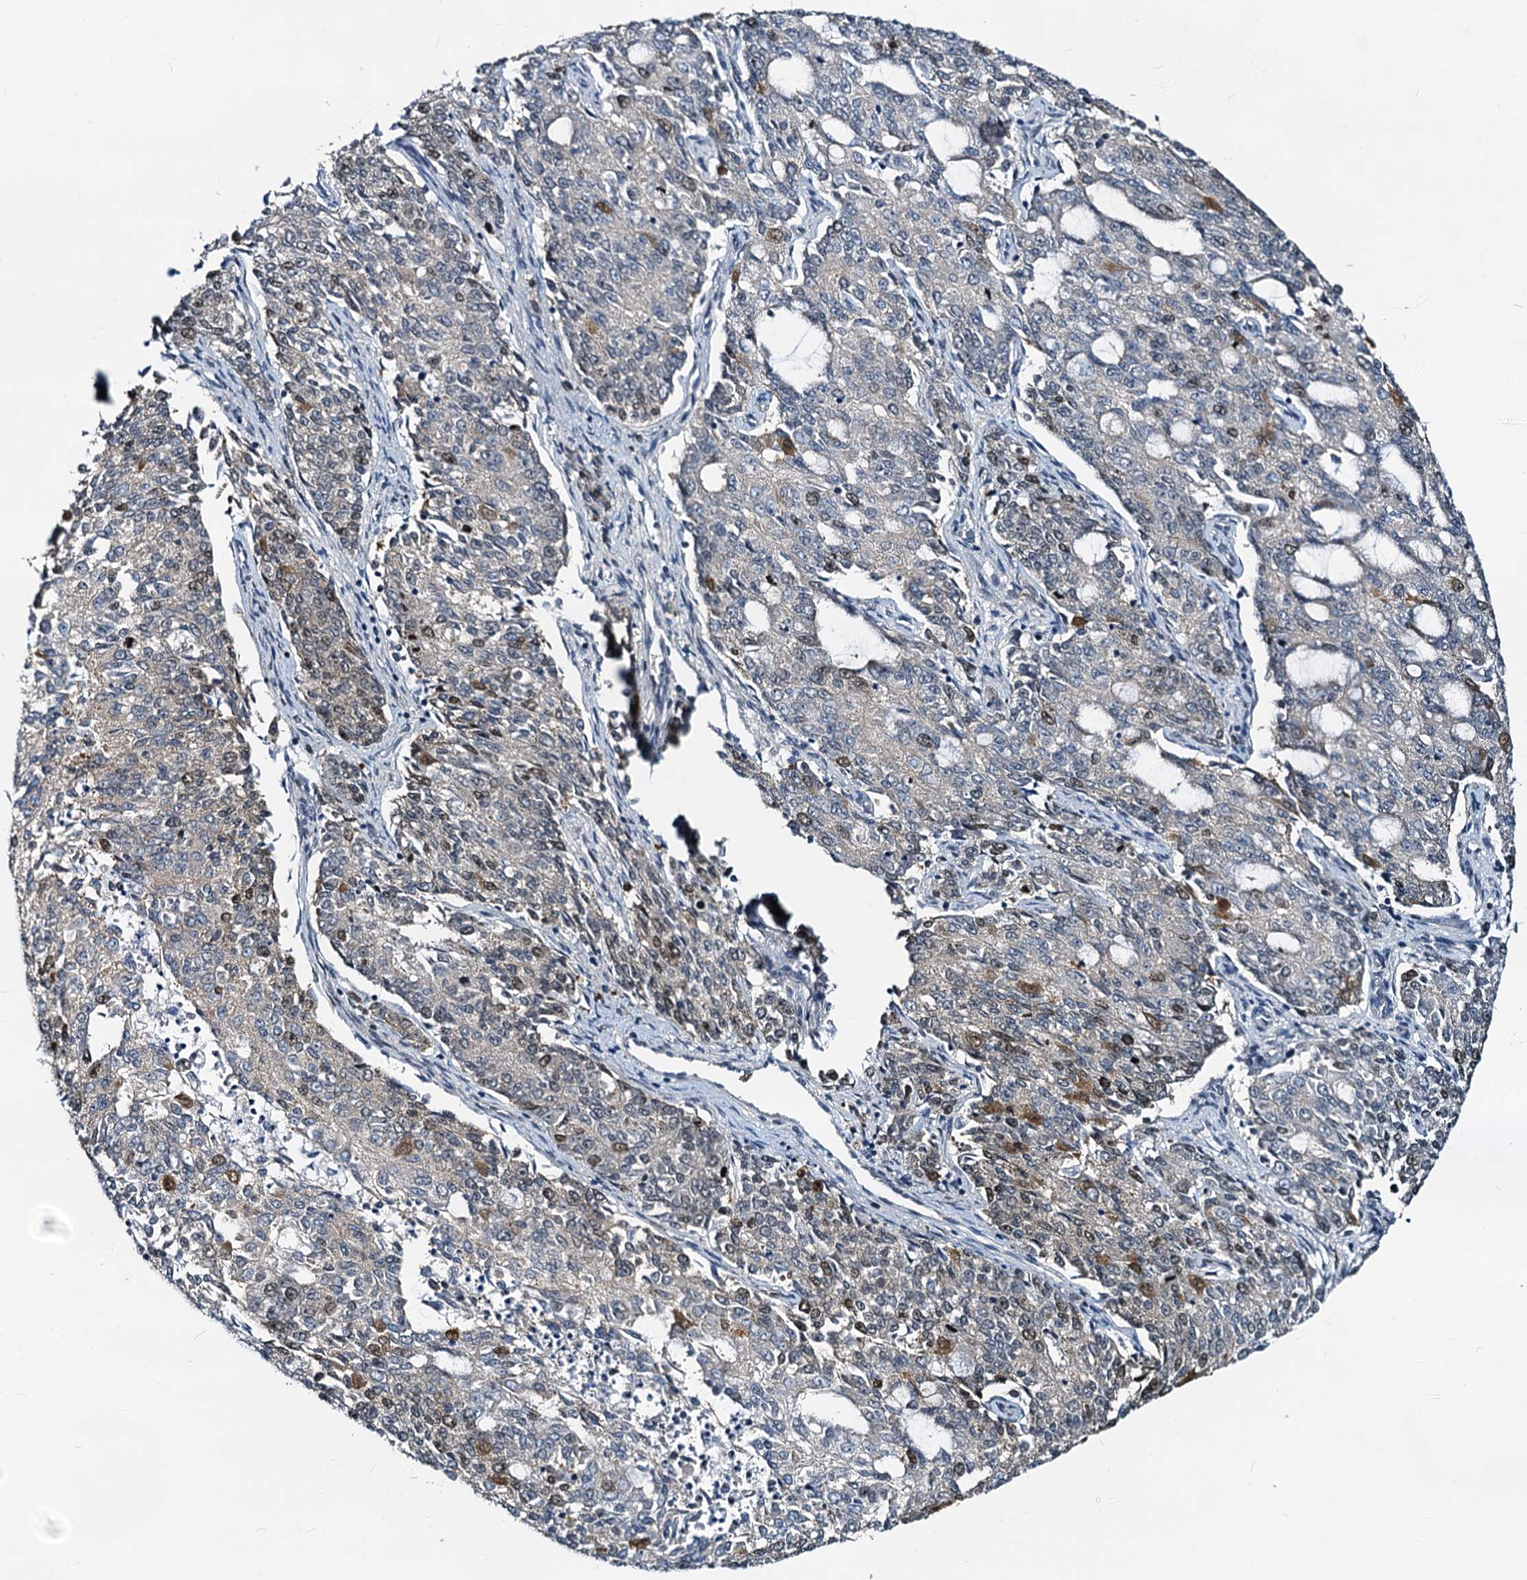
{"staining": {"intensity": "moderate", "quantity": "<25%", "location": "nuclear"}, "tissue": "endometrial cancer", "cell_type": "Tumor cells", "image_type": "cancer", "snomed": [{"axis": "morphology", "description": "Adenocarcinoma, NOS"}, {"axis": "topography", "description": "Endometrium"}], "caption": "Protein staining of endometrial cancer (adenocarcinoma) tissue reveals moderate nuclear staining in about <25% of tumor cells.", "gene": "PTGES3", "patient": {"sex": "female", "age": 50}}